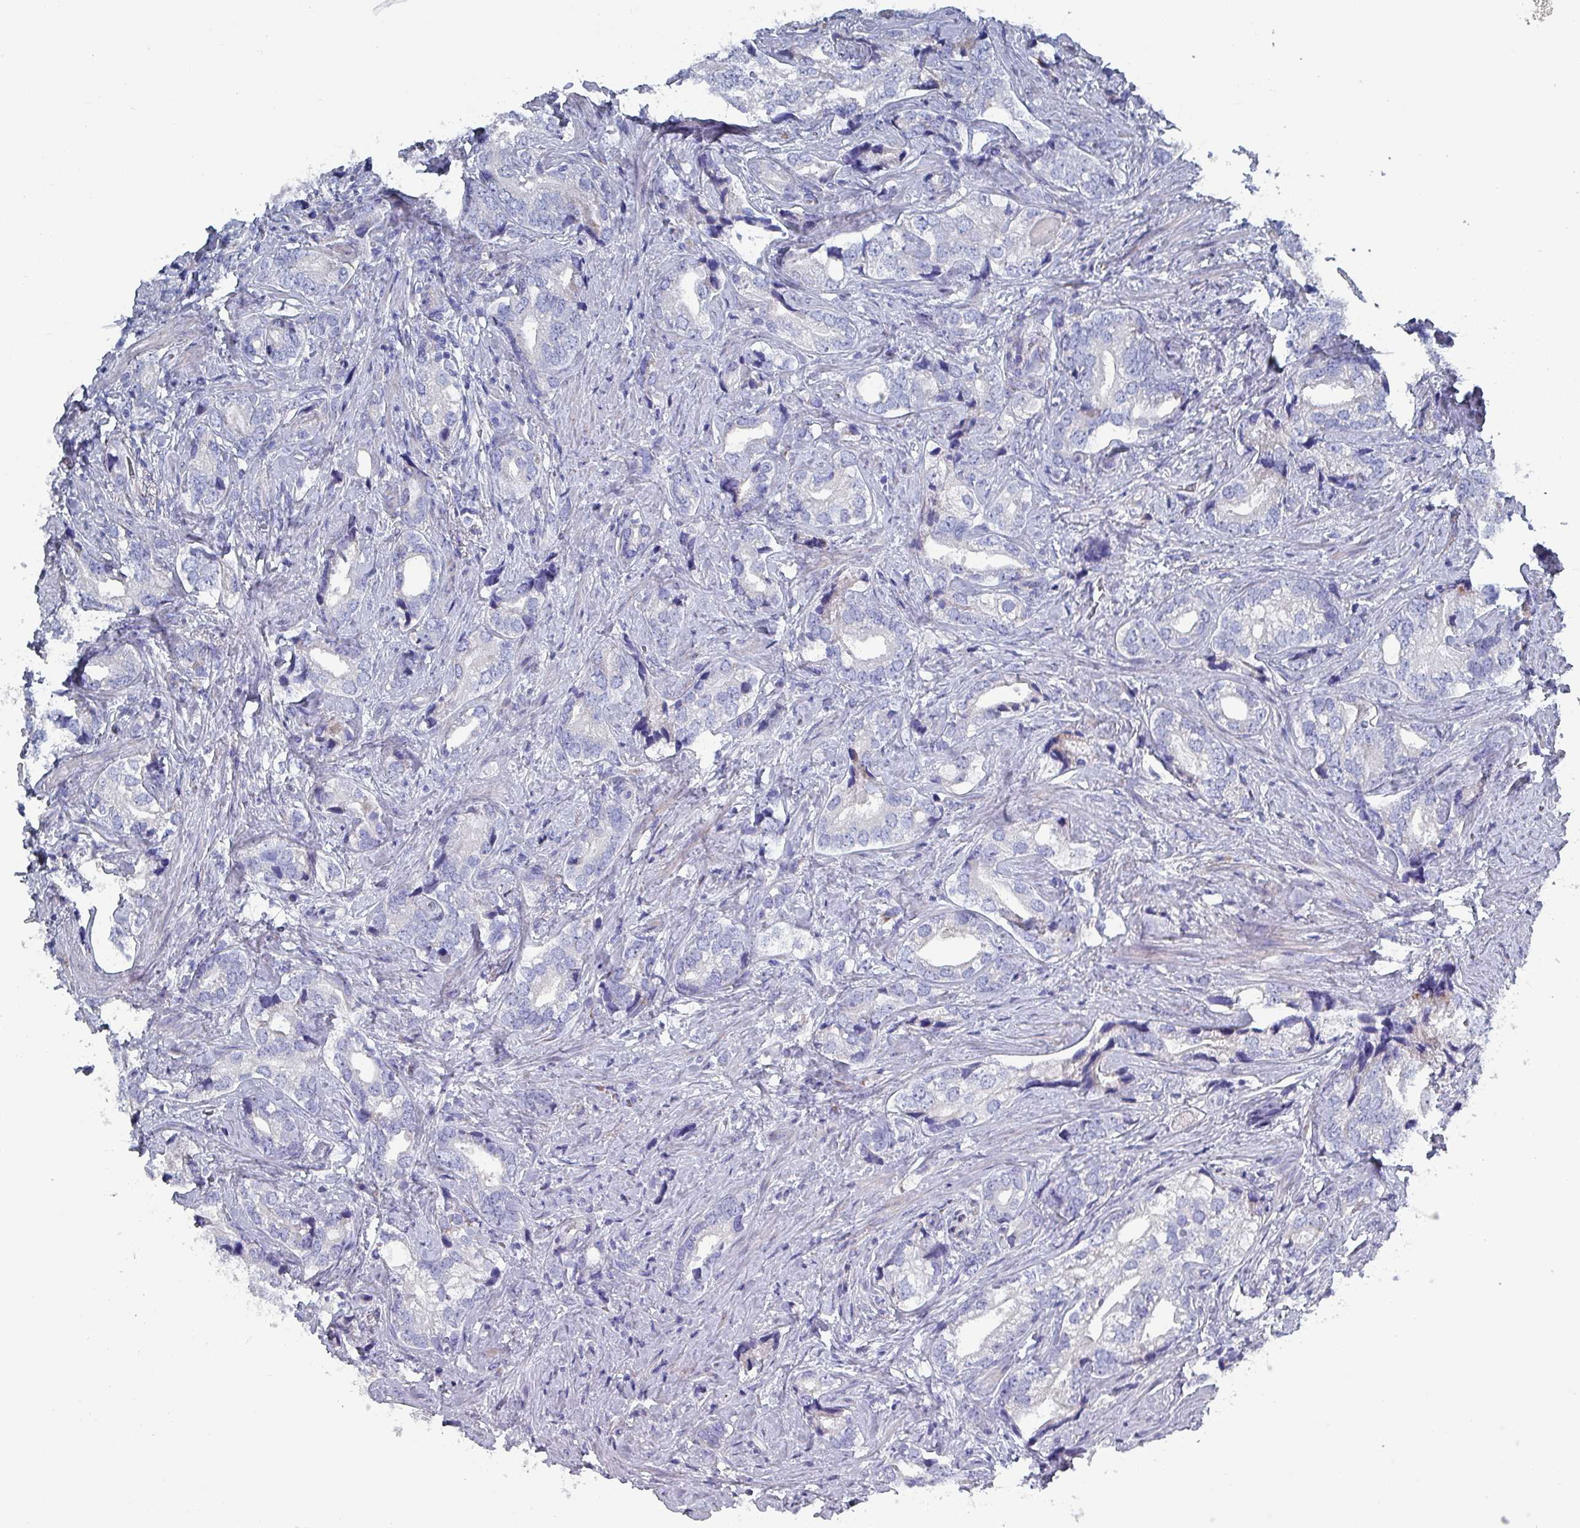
{"staining": {"intensity": "negative", "quantity": "none", "location": "none"}, "tissue": "prostate cancer", "cell_type": "Tumor cells", "image_type": "cancer", "snomed": [{"axis": "morphology", "description": "Adenocarcinoma, High grade"}, {"axis": "topography", "description": "Prostate"}], "caption": "Human prostate high-grade adenocarcinoma stained for a protein using immunohistochemistry (IHC) exhibits no expression in tumor cells.", "gene": "DRD5", "patient": {"sex": "male", "age": 75}}